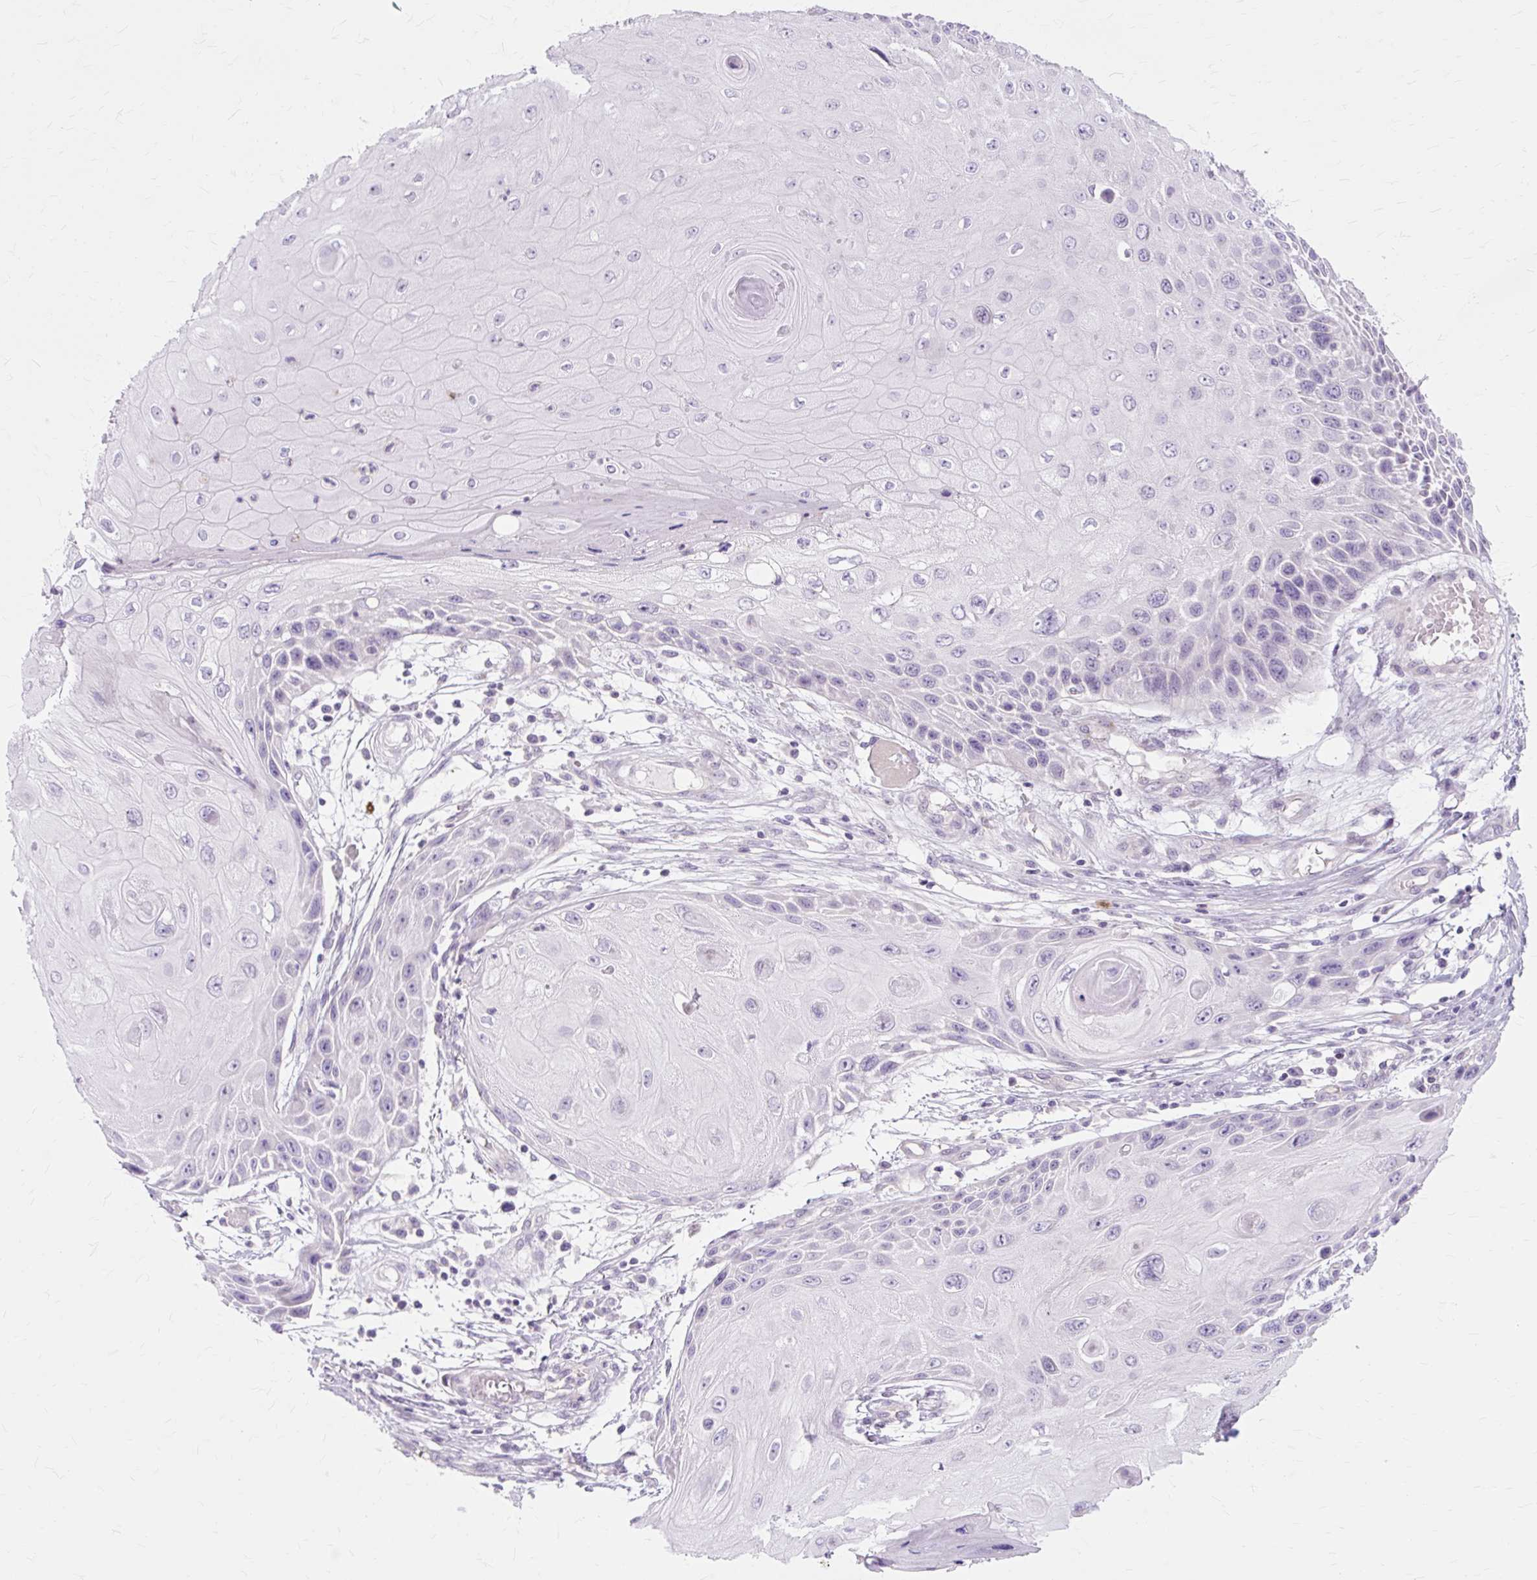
{"staining": {"intensity": "negative", "quantity": "none", "location": "none"}, "tissue": "skin cancer", "cell_type": "Tumor cells", "image_type": "cancer", "snomed": [{"axis": "morphology", "description": "Squamous cell carcinoma, NOS"}, {"axis": "topography", "description": "Skin"}, {"axis": "topography", "description": "Vulva"}], "caption": "Tumor cells are negative for protein expression in human skin cancer. Nuclei are stained in blue.", "gene": "ZNF35", "patient": {"sex": "female", "age": 44}}